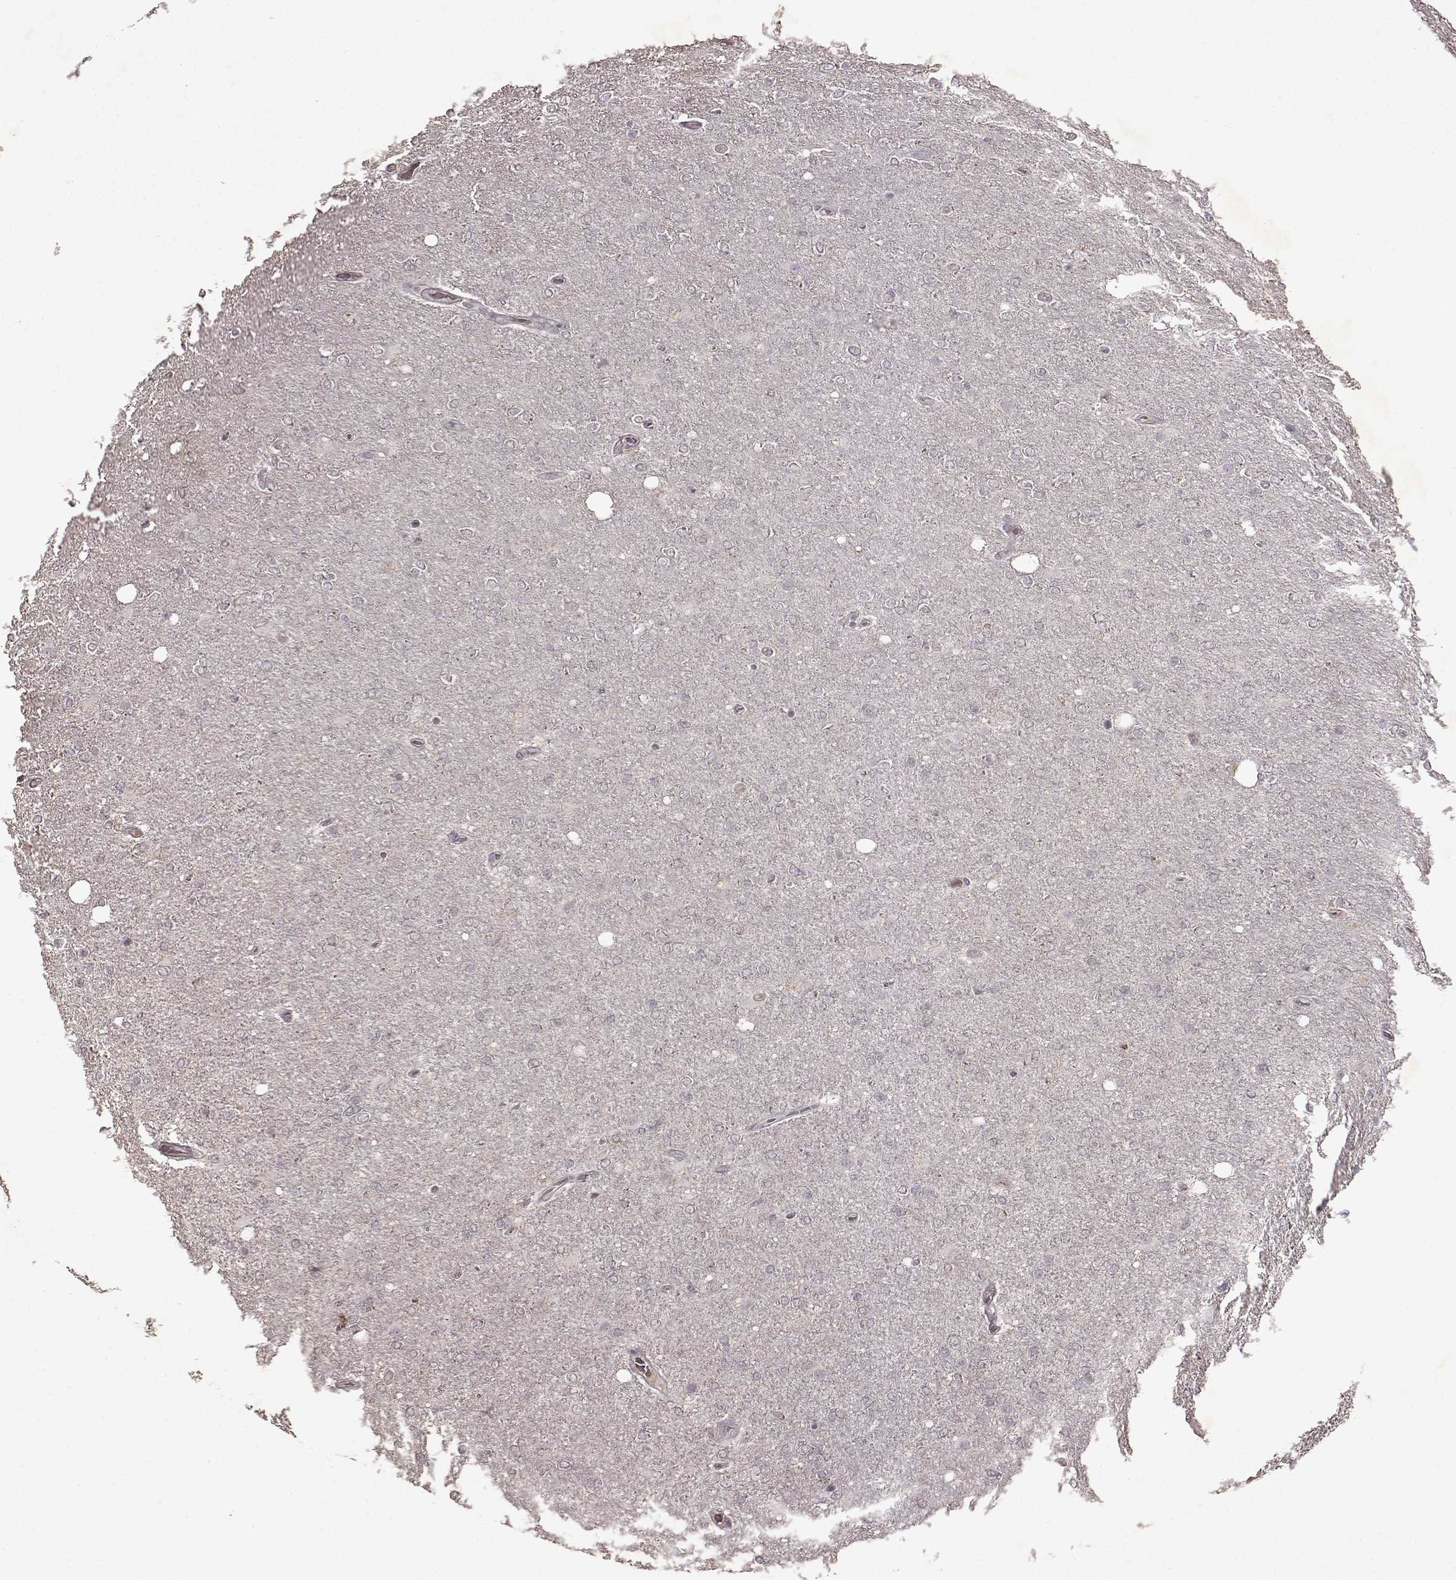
{"staining": {"intensity": "negative", "quantity": "none", "location": "none"}, "tissue": "glioma", "cell_type": "Tumor cells", "image_type": "cancer", "snomed": [{"axis": "morphology", "description": "Glioma, malignant, High grade"}, {"axis": "topography", "description": "Cerebral cortex"}], "caption": "Tumor cells are negative for brown protein staining in malignant glioma (high-grade).", "gene": "LHB", "patient": {"sex": "male", "age": 70}}